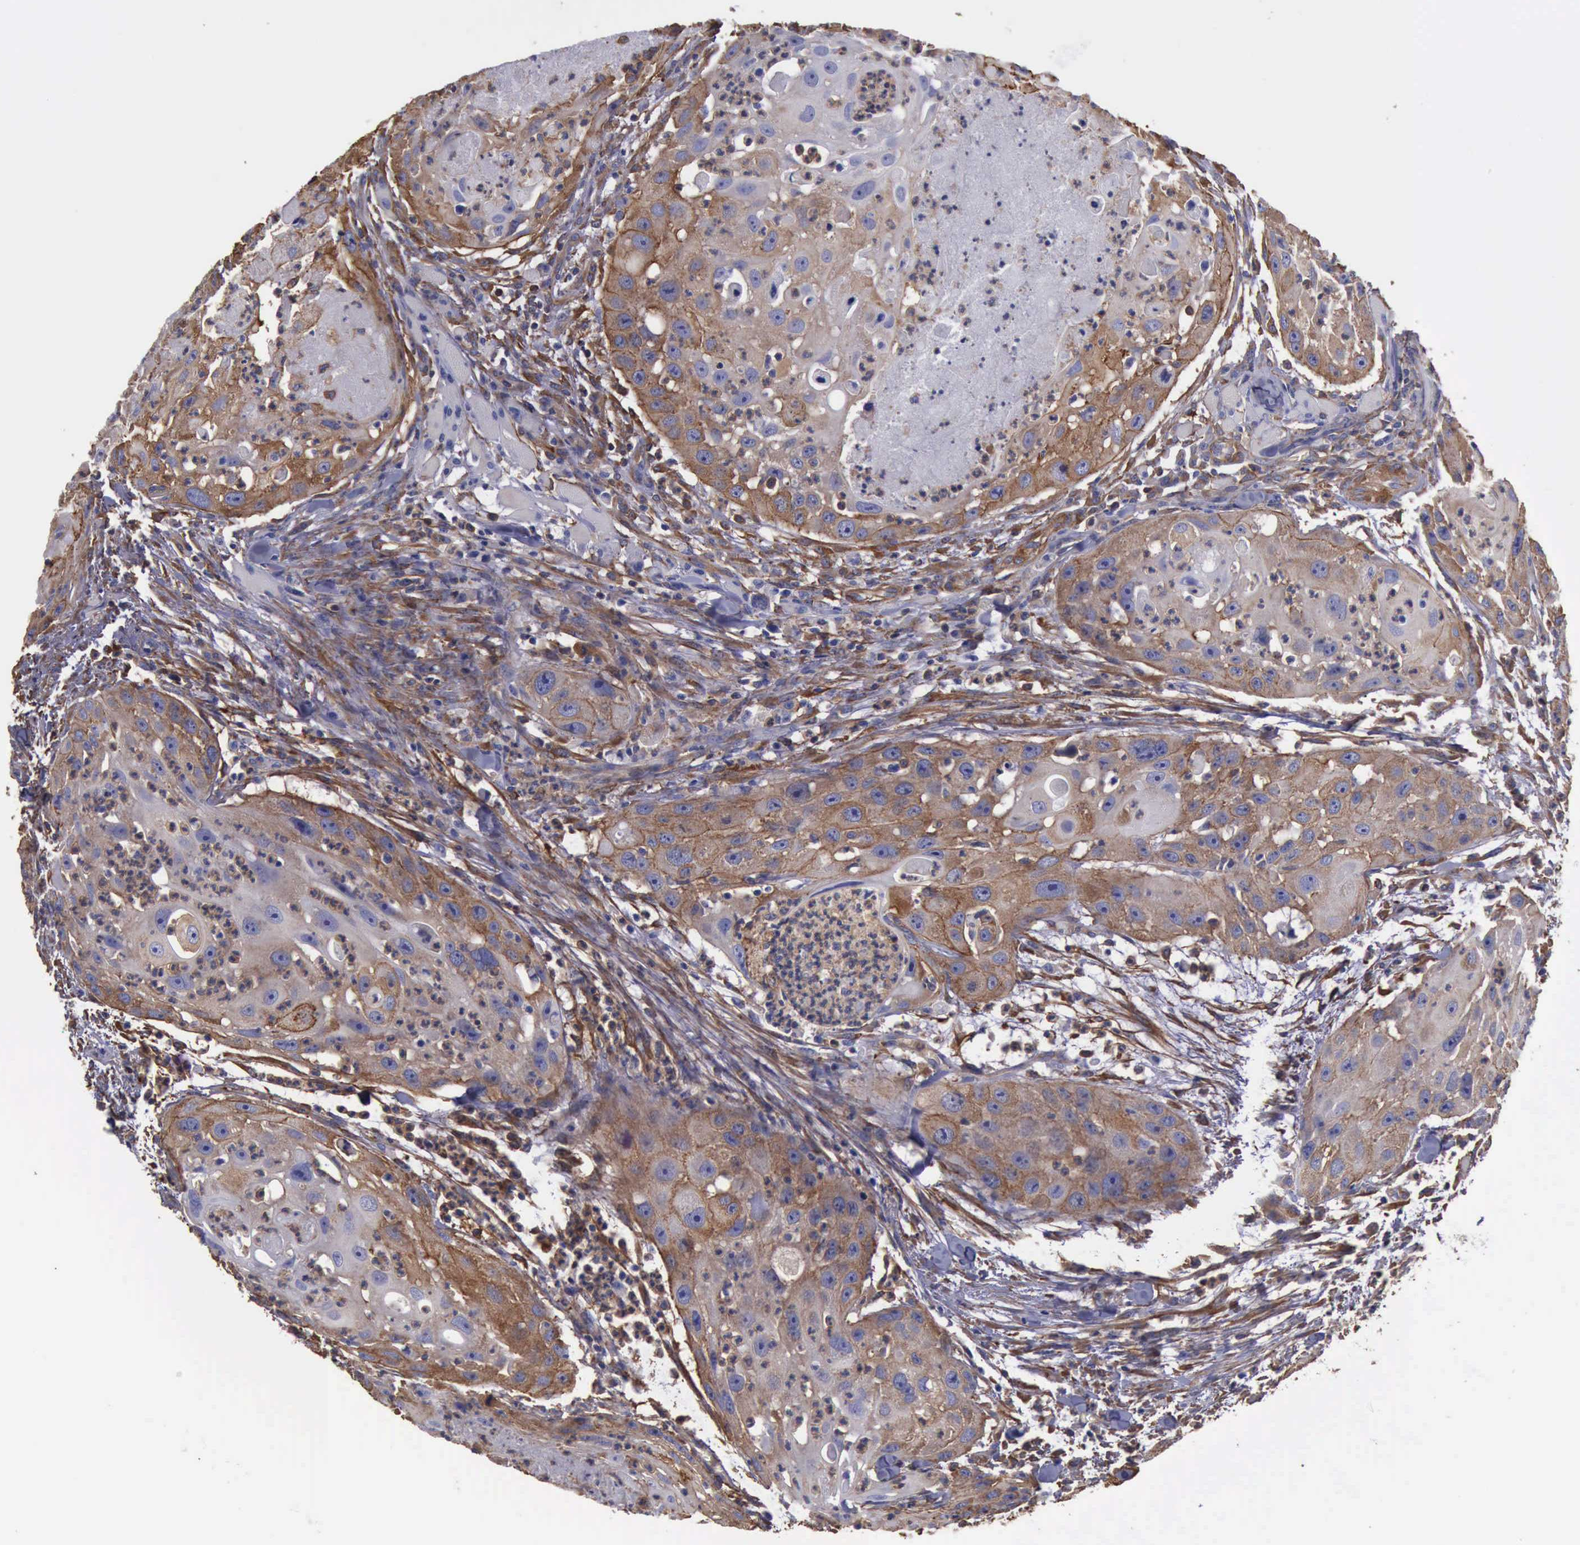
{"staining": {"intensity": "moderate", "quantity": ">75%", "location": "cytoplasmic/membranous"}, "tissue": "head and neck cancer", "cell_type": "Tumor cells", "image_type": "cancer", "snomed": [{"axis": "morphology", "description": "Squamous cell carcinoma, NOS"}, {"axis": "topography", "description": "Head-Neck"}], "caption": "IHC (DAB) staining of human head and neck cancer (squamous cell carcinoma) displays moderate cytoplasmic/membranous protein staining in about >75% of tumor cells. The protein is stained brown, and the nuclei are stained in blue (DAB (3,3'-diaminobenzidine) IHC with brightfield microscopy, high magnification).", "gene": "FLNA", "patient": {"sex": "male", "age": 64}}